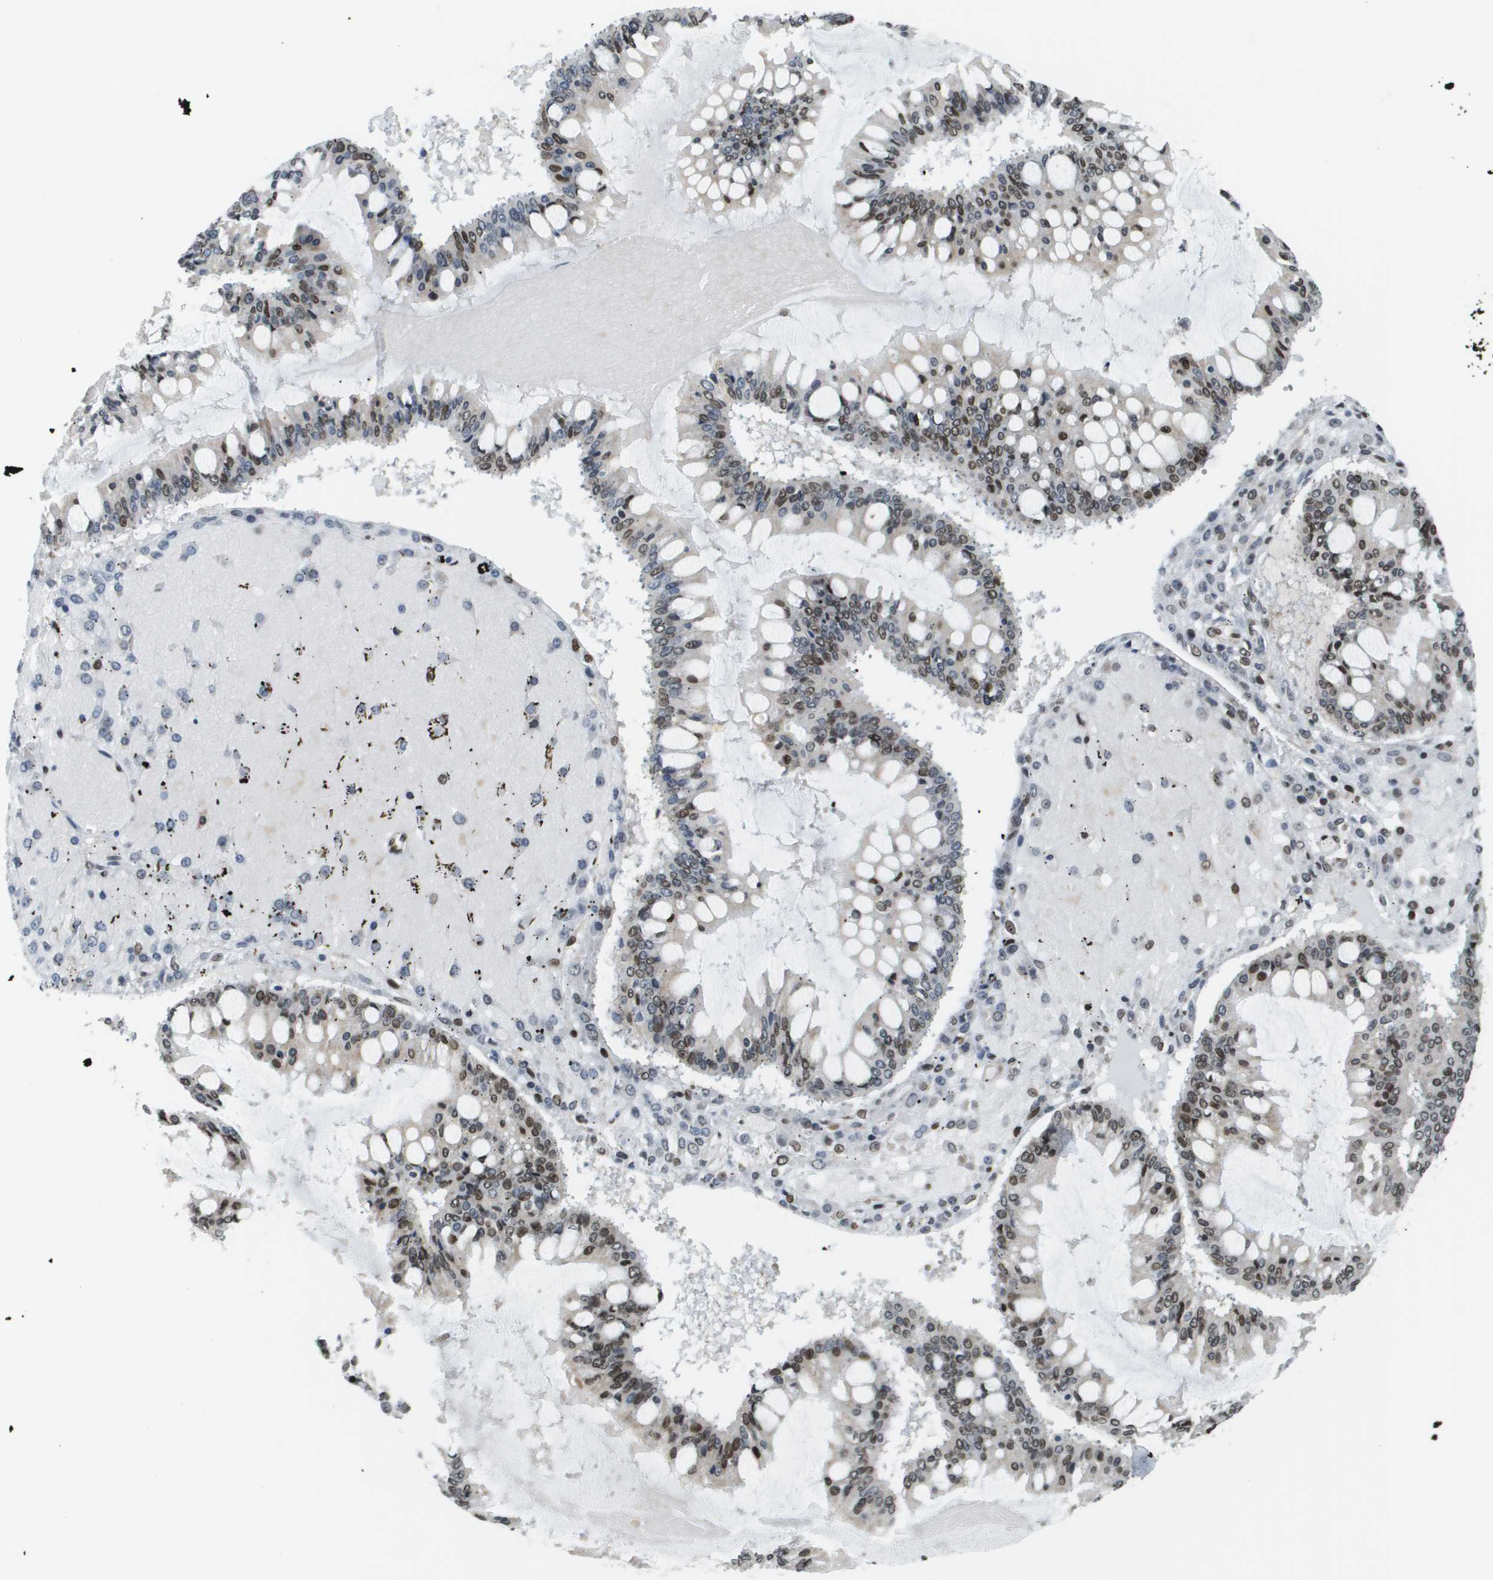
{"staining": {"intensity": "moderate", "quantity": "25%-75%", "location": "nuclear"}, "tissue": "ovarian cancer", "cell_type": "Tumor cells", "image_type": "cancer", "snomed": [{"axis": "morphology", "description": "Cystadenocarcinoma, mucinous, NOS"}, {"axis": "topography", "description": "Ovary"}], "caption": "A medium amount of moderate nuclear positivity is seen in approximately 25%-75% of tumor cells in ovarian mucinous cystadenocarcinoma tissue. (Stains: DAB in brown, nuclei in blue, Microscopy: brightfield microscopy at high magnification).", "gene": "RECQL4", "patient": {"sex": "female", "age": 73}}